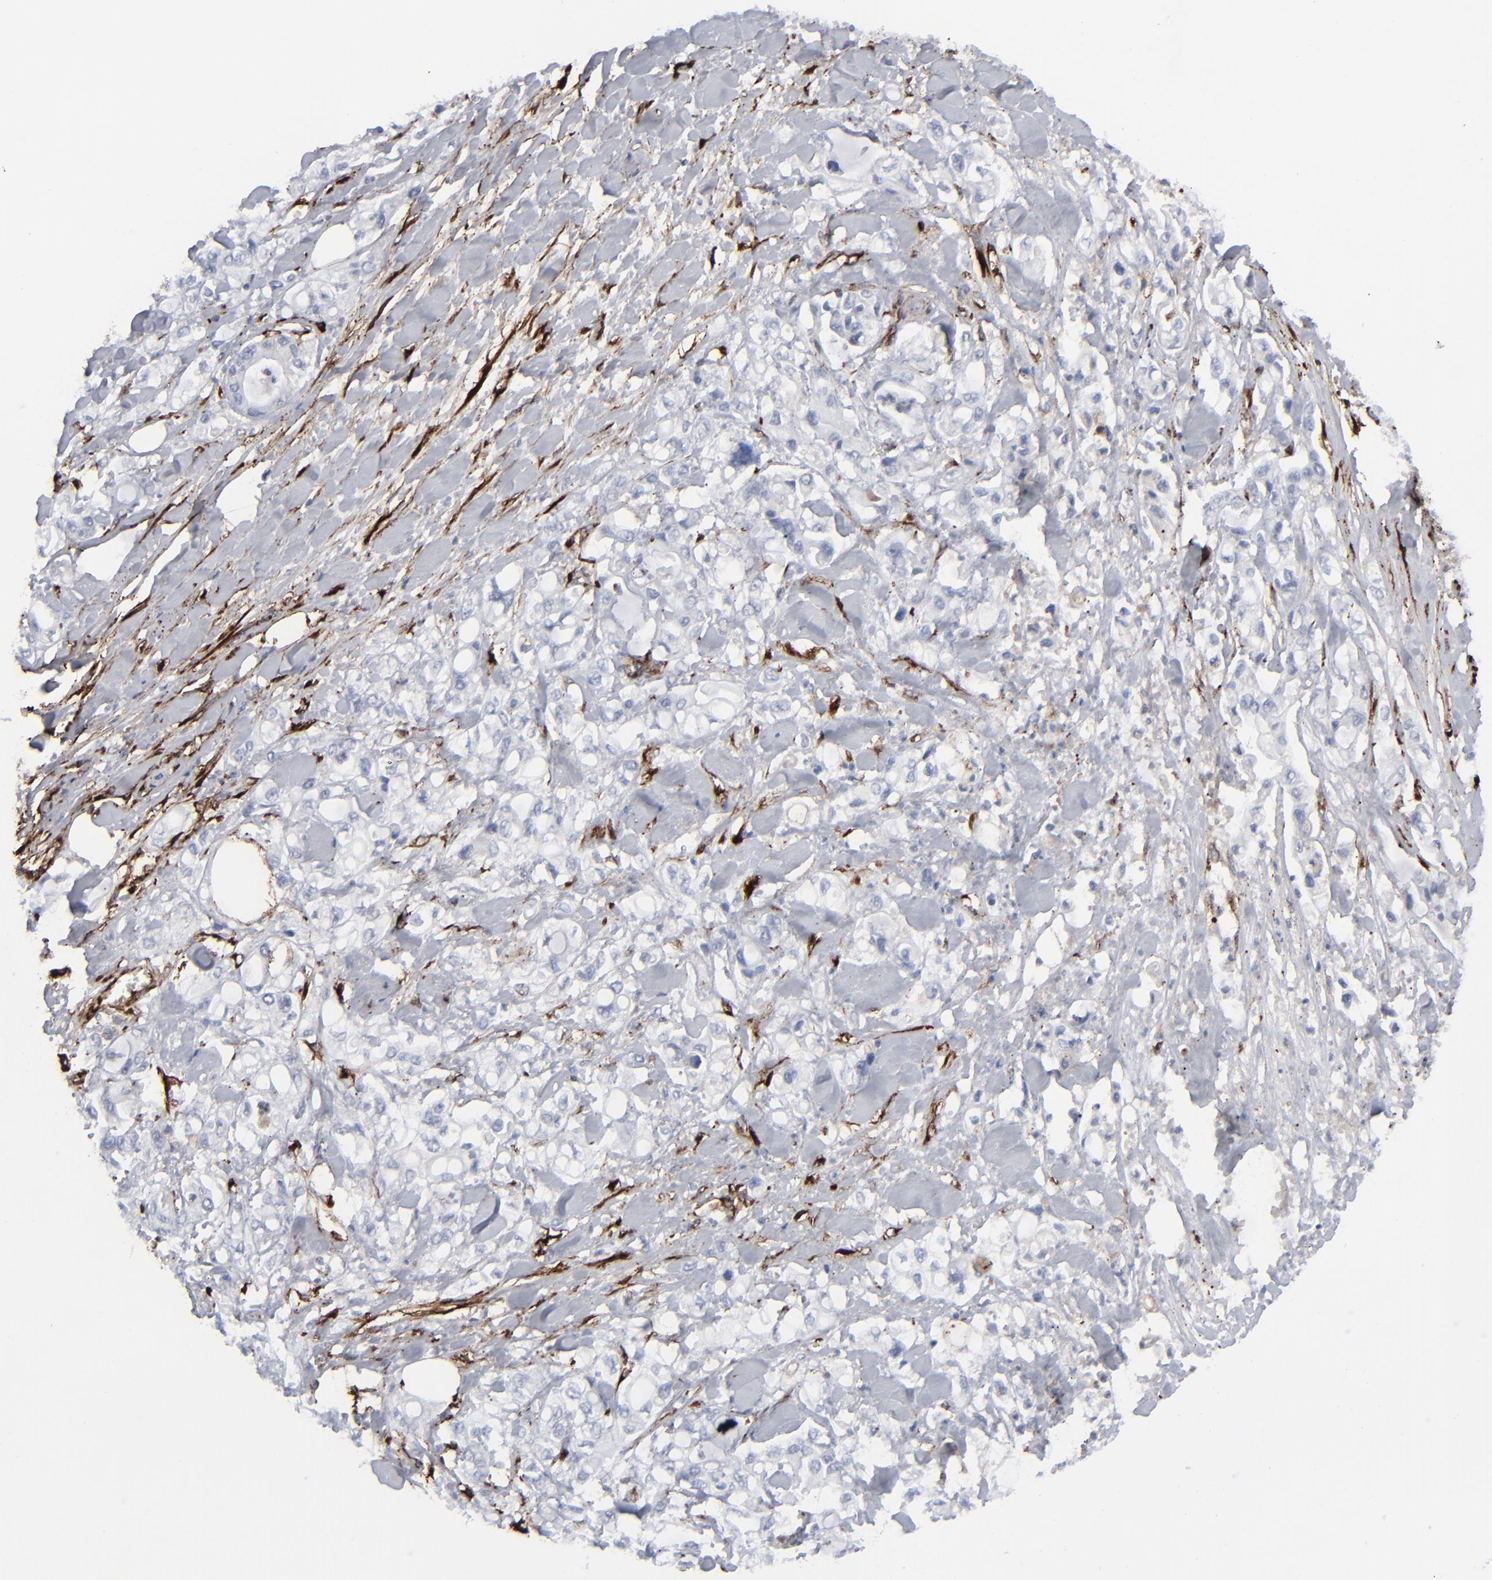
{"staining": {"intensity": "negative", "quantity": "none", "location": "none"}, "tissue": "pancreatic cancer", "cell_type": "Tumor cells", "image_type": "cancer", "snomed": [{"axis": "morphology", "description": "Adenocarcinoma, NOS"}, {"axis": "topography", "description": "Pancreas"}], "caption": "DAB (3,3'-diaminobenzidine) immunohistochemical staining of human adenocarcinoma (pancreatic) shows no significant positivity in tumor cells.", "gene": "SPARC", "patient": {"sex": "male", "age": 70}}